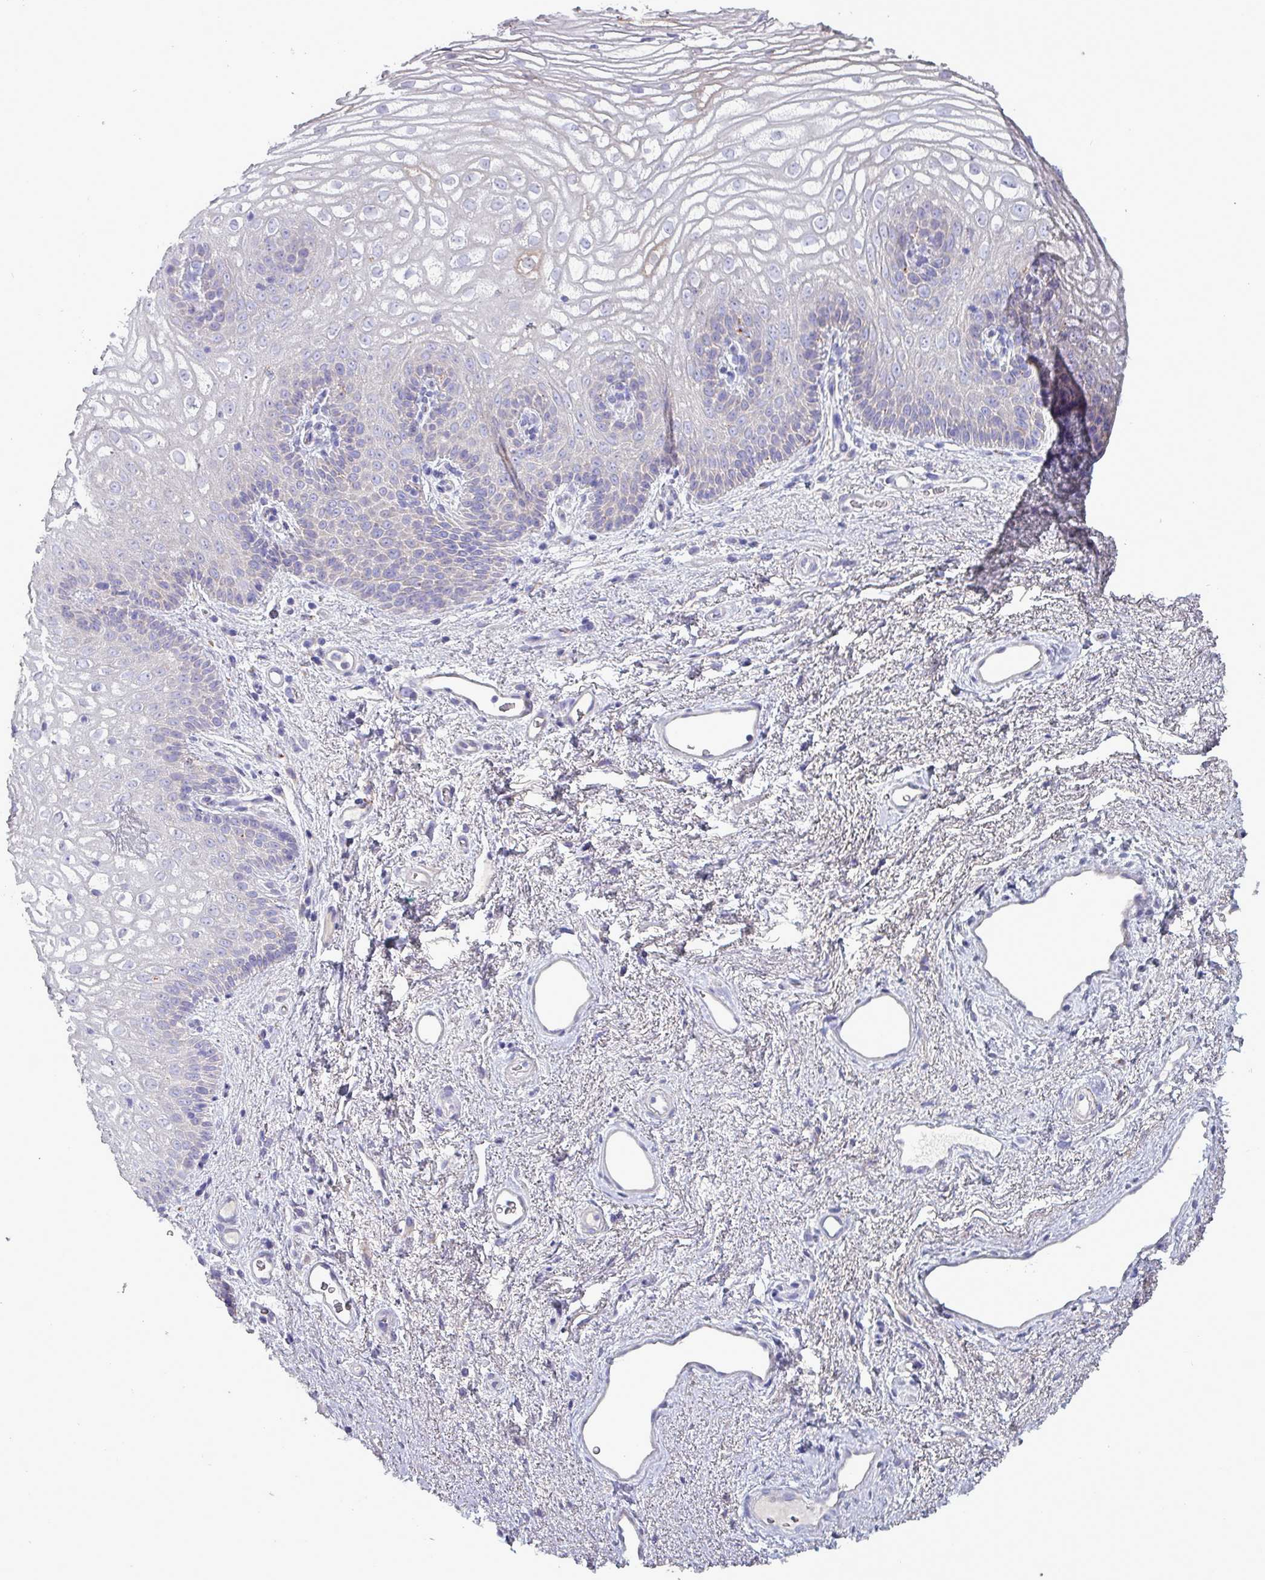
{"staining": {"intensity": "negative", "quantity": "none", "location": "none"}, "tissue": "vagina", "cell_type": "Squamous epithelial cells", "image_type": "normal", "snomed": [{"axis": "morphology", "description": "Normal tissue, NOS"}, {"axis": "topography", "description": "Vagina"}], "caption": "DAB (3,3'-diaminobenzidine) immunohistochemical staining of benign human vagina shows no significant expression in squamous epithelial cells.", "gene": "HSD3B7", "patient": {"sex": "female", "age": 47}}